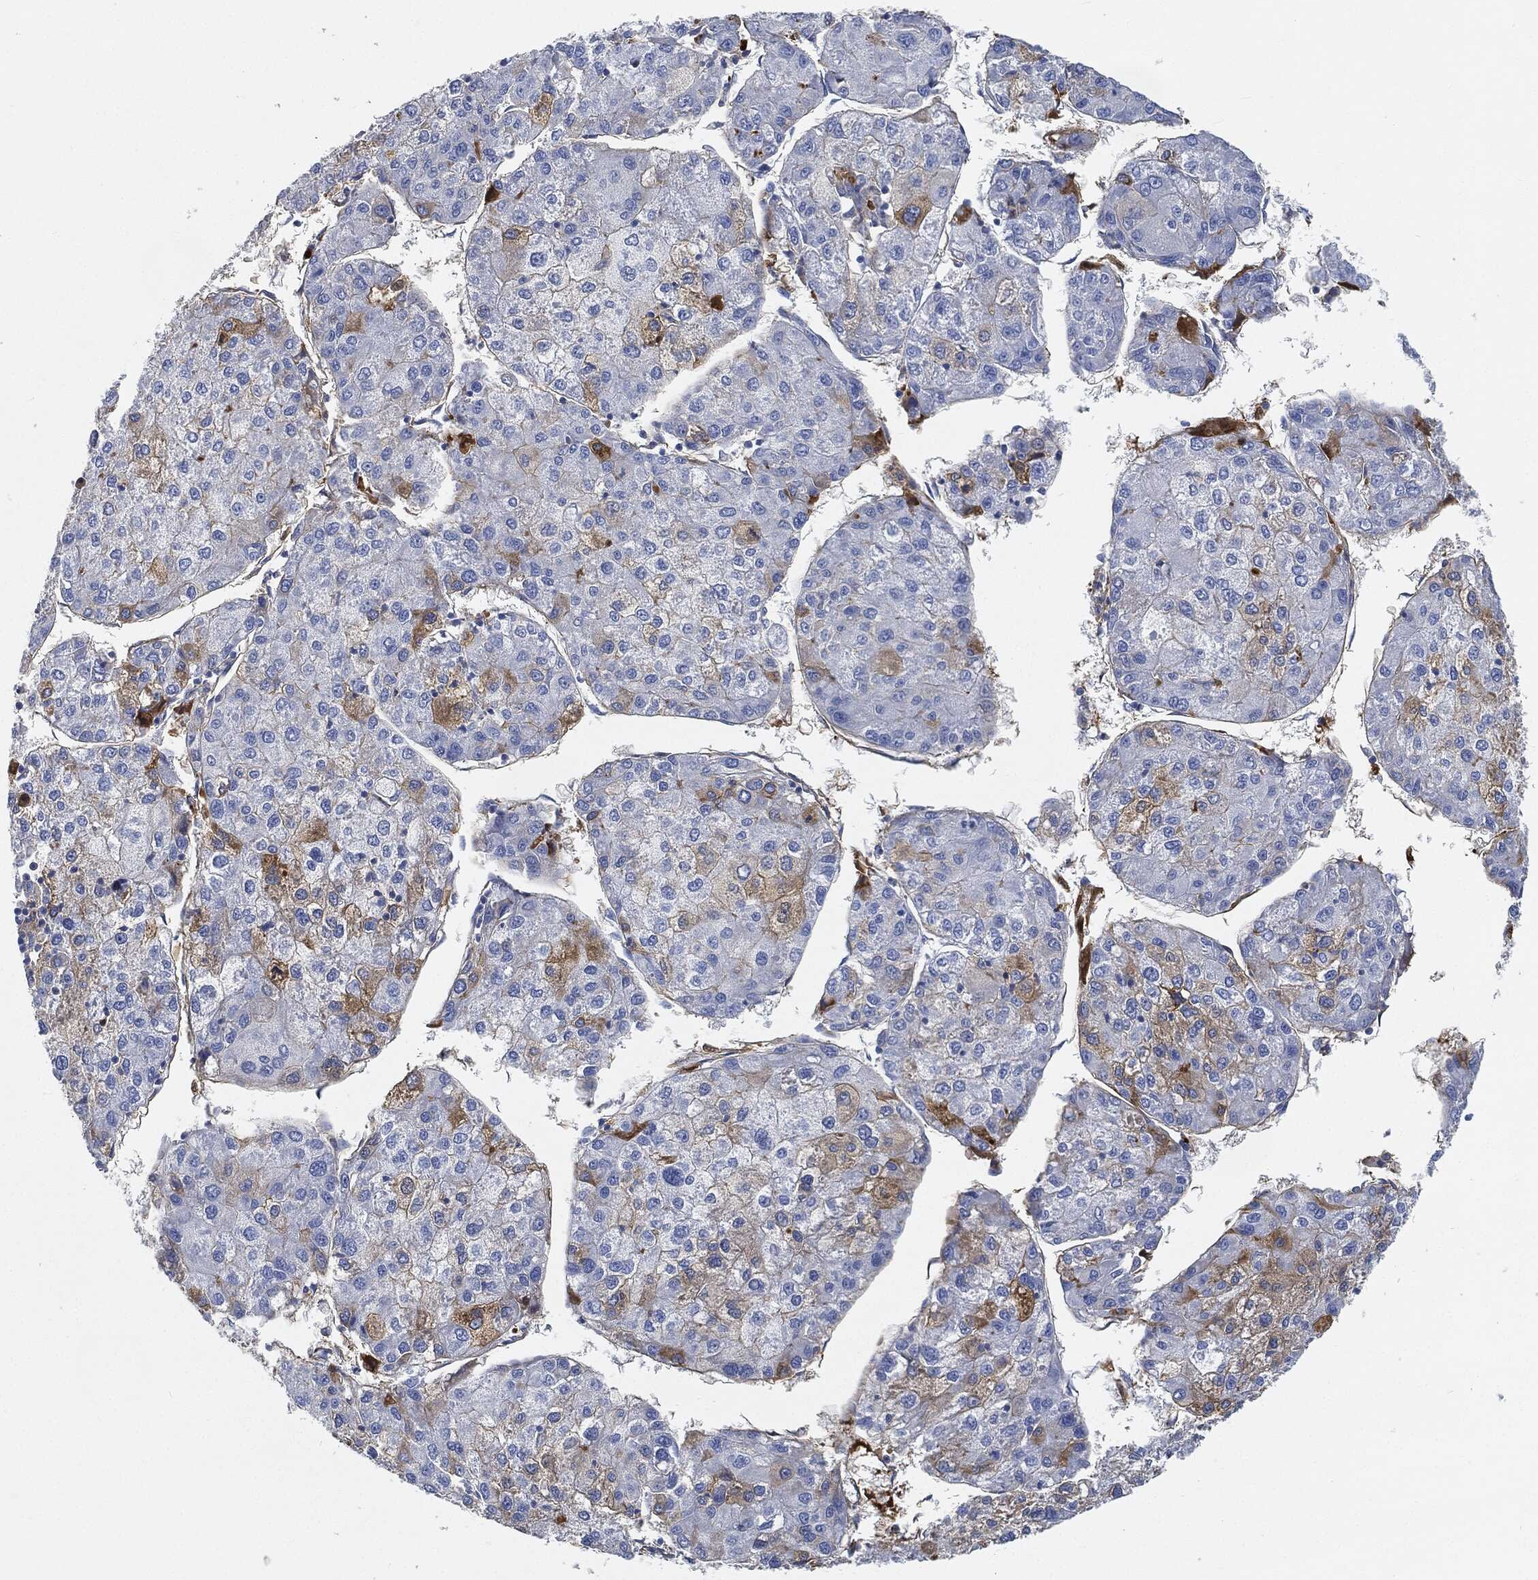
{"staining": {"intensity": "moderate", "quantity": "<25%", "location": "cytoplasmic/membranous"}, "tissue": "liver cancer", "cell_type": "Tumor cells", "image_type": "cancer", "snomed": [{"axis": "morphology", "description": "Carcinoma, Hepatocellular, NOS"}, {"axis": "topography", "description": "Liver"}], "caption": "Protein expression analysis of liver cancer (hepatocellular carcinoma) reveals moderate cytoplasmic/membranous positivity in approximately <25% of tumor cells. (brown staining indicates protein expression, while blue staining denotes nuclei).", "gene": "IGLV6-57", "patient": {"sex": "male", "age": 43}}